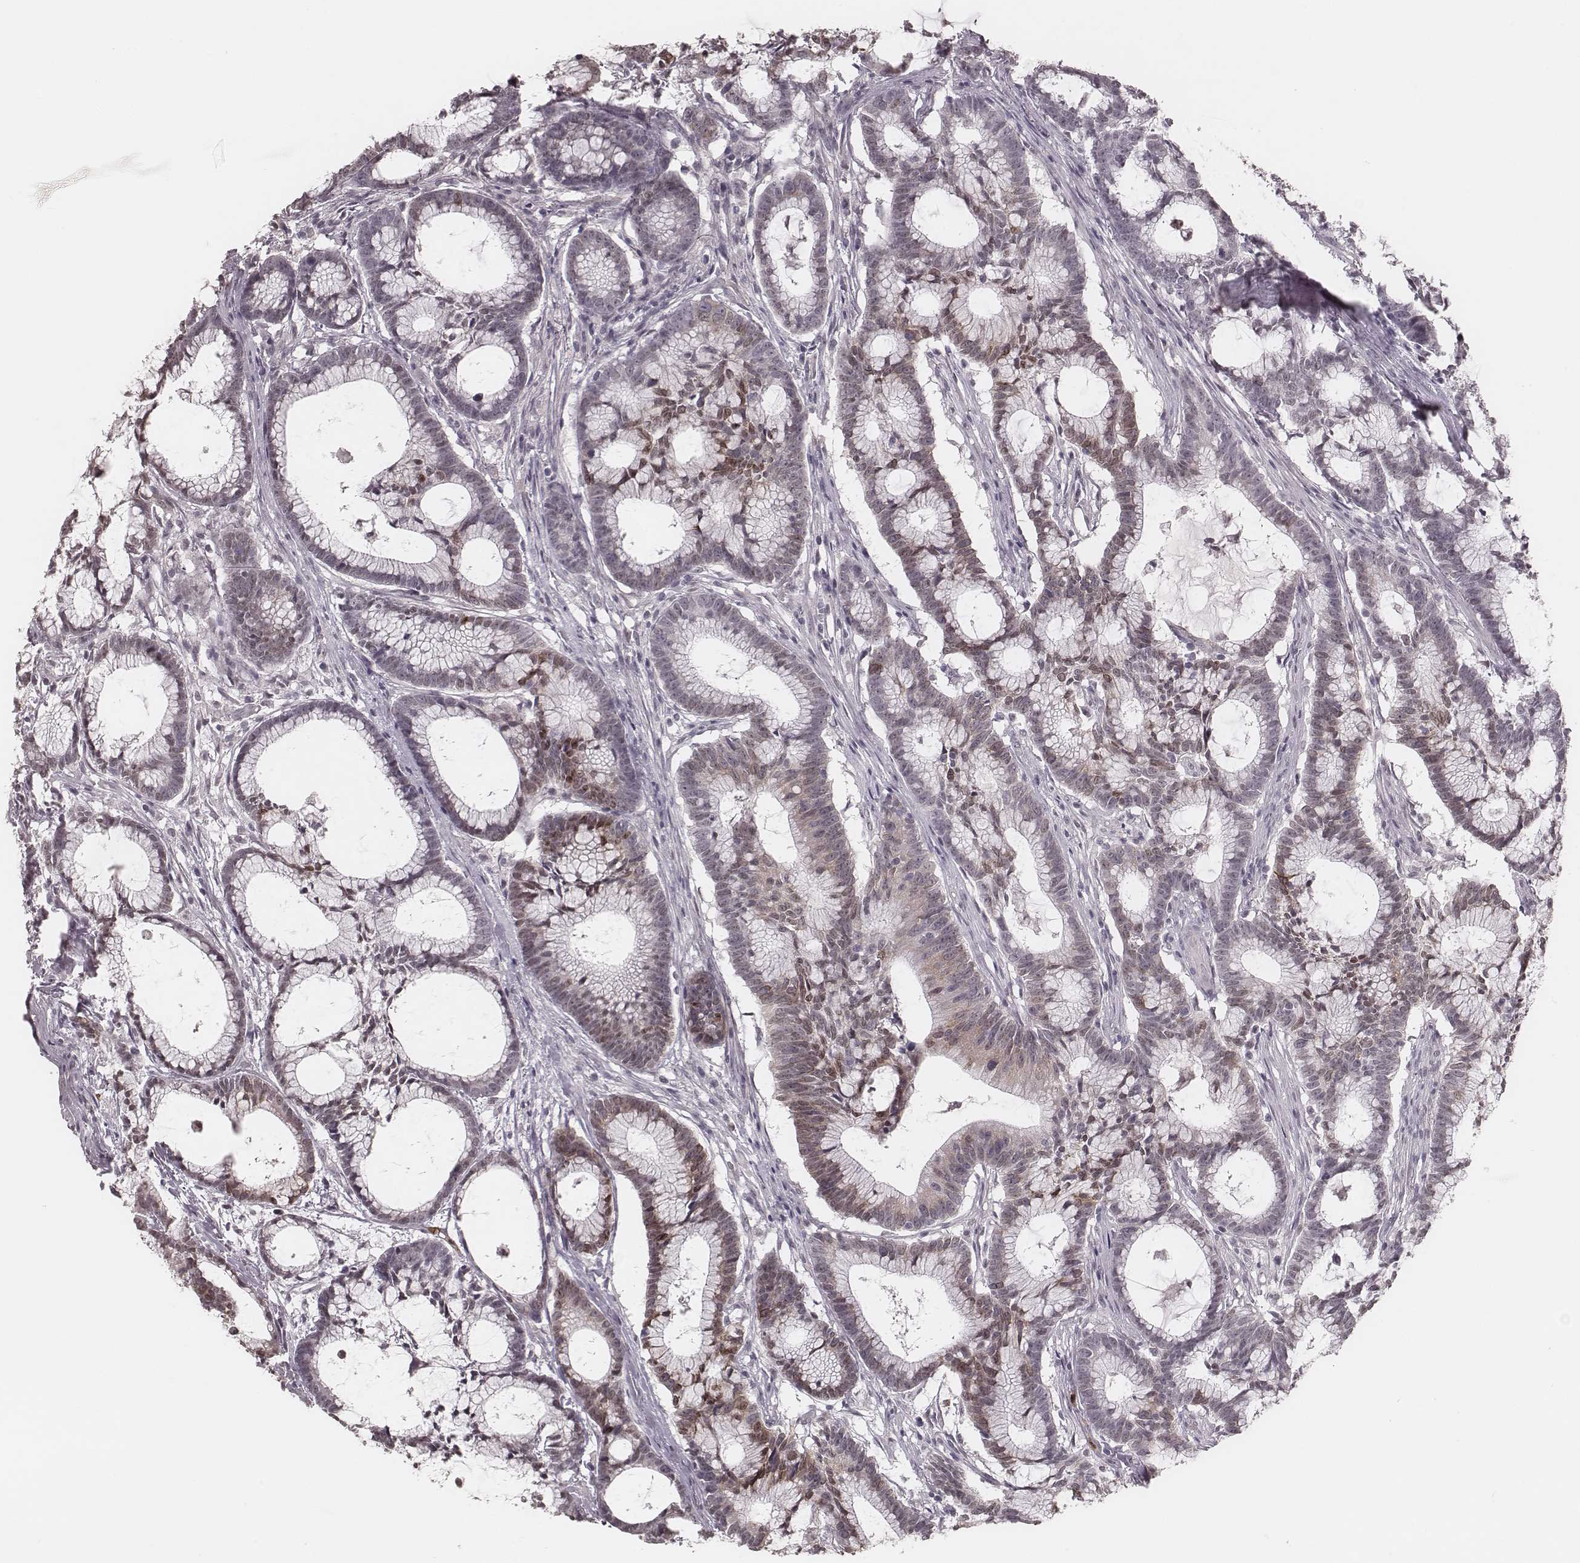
{"staining": {"intensity": "weak", "quantity": "<25%", "location": "cytoplasmic/membranous,nuclear"}, "tissue": "colorectal cancer", "cell_type": "Tumor cells", "image_type": "cancer", "snomed": [{"axis": "morphology", "description": "Adenocarcinoma, NOS"}, {"axis": "topography", "description": "Colon"}], "caption": "A micrograph of human colorectal cancer (adenocarcinoma) is negative for staining in tumor cells. (Stains: DAB (3,3'-diaminobenzidine) immunohistochemistry (IHC) with hematoxylin counter stain, Microscopy: brightfield microscopy at high magnification).", "gene": "KITLG", "patient": {"sex": "female", "age": 78}}